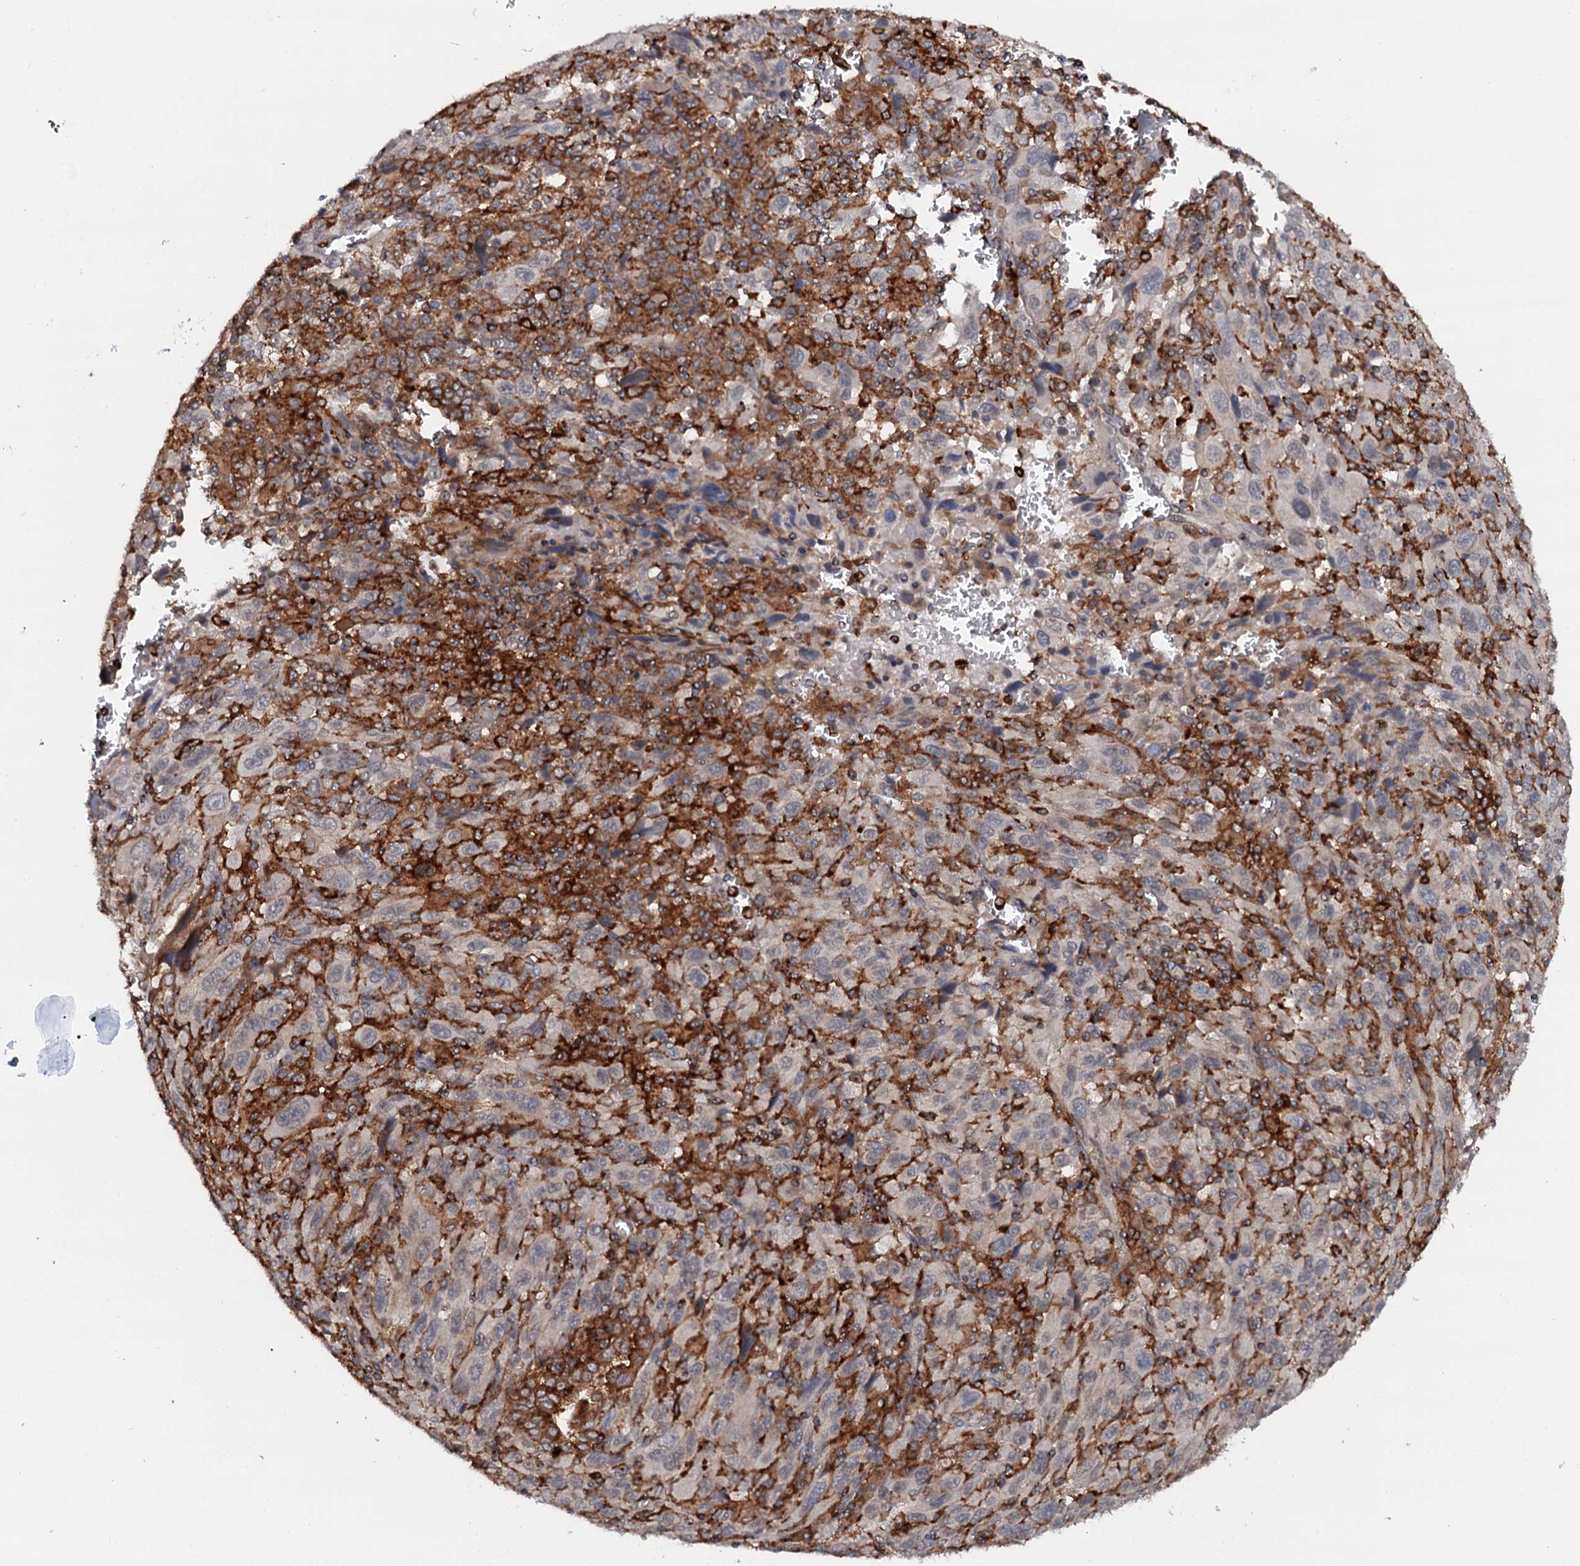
{"staining": {"intensity": "strong", "quantity": "<25%", "location": "cytoplasmic/membranous"}, "tissue": "melanoma", "cell_type": "Tumor cells", "image_type": "cancer", "snomed": [{"axis": "morphology", "description": "Malignant melanoma, Metastatic site"}, {"axis": "topography", "description": "Skin"}], "caption": "Immunohistochemical staining of human melanoma reveals strong cytoplasmic/membranous protein positivity in about <25% of tumor cells. (Brightfield microscopy of DAB IHC at high magnification).", "gene": "VAMP8", "patient": {"sex": "female", "age": 56}}